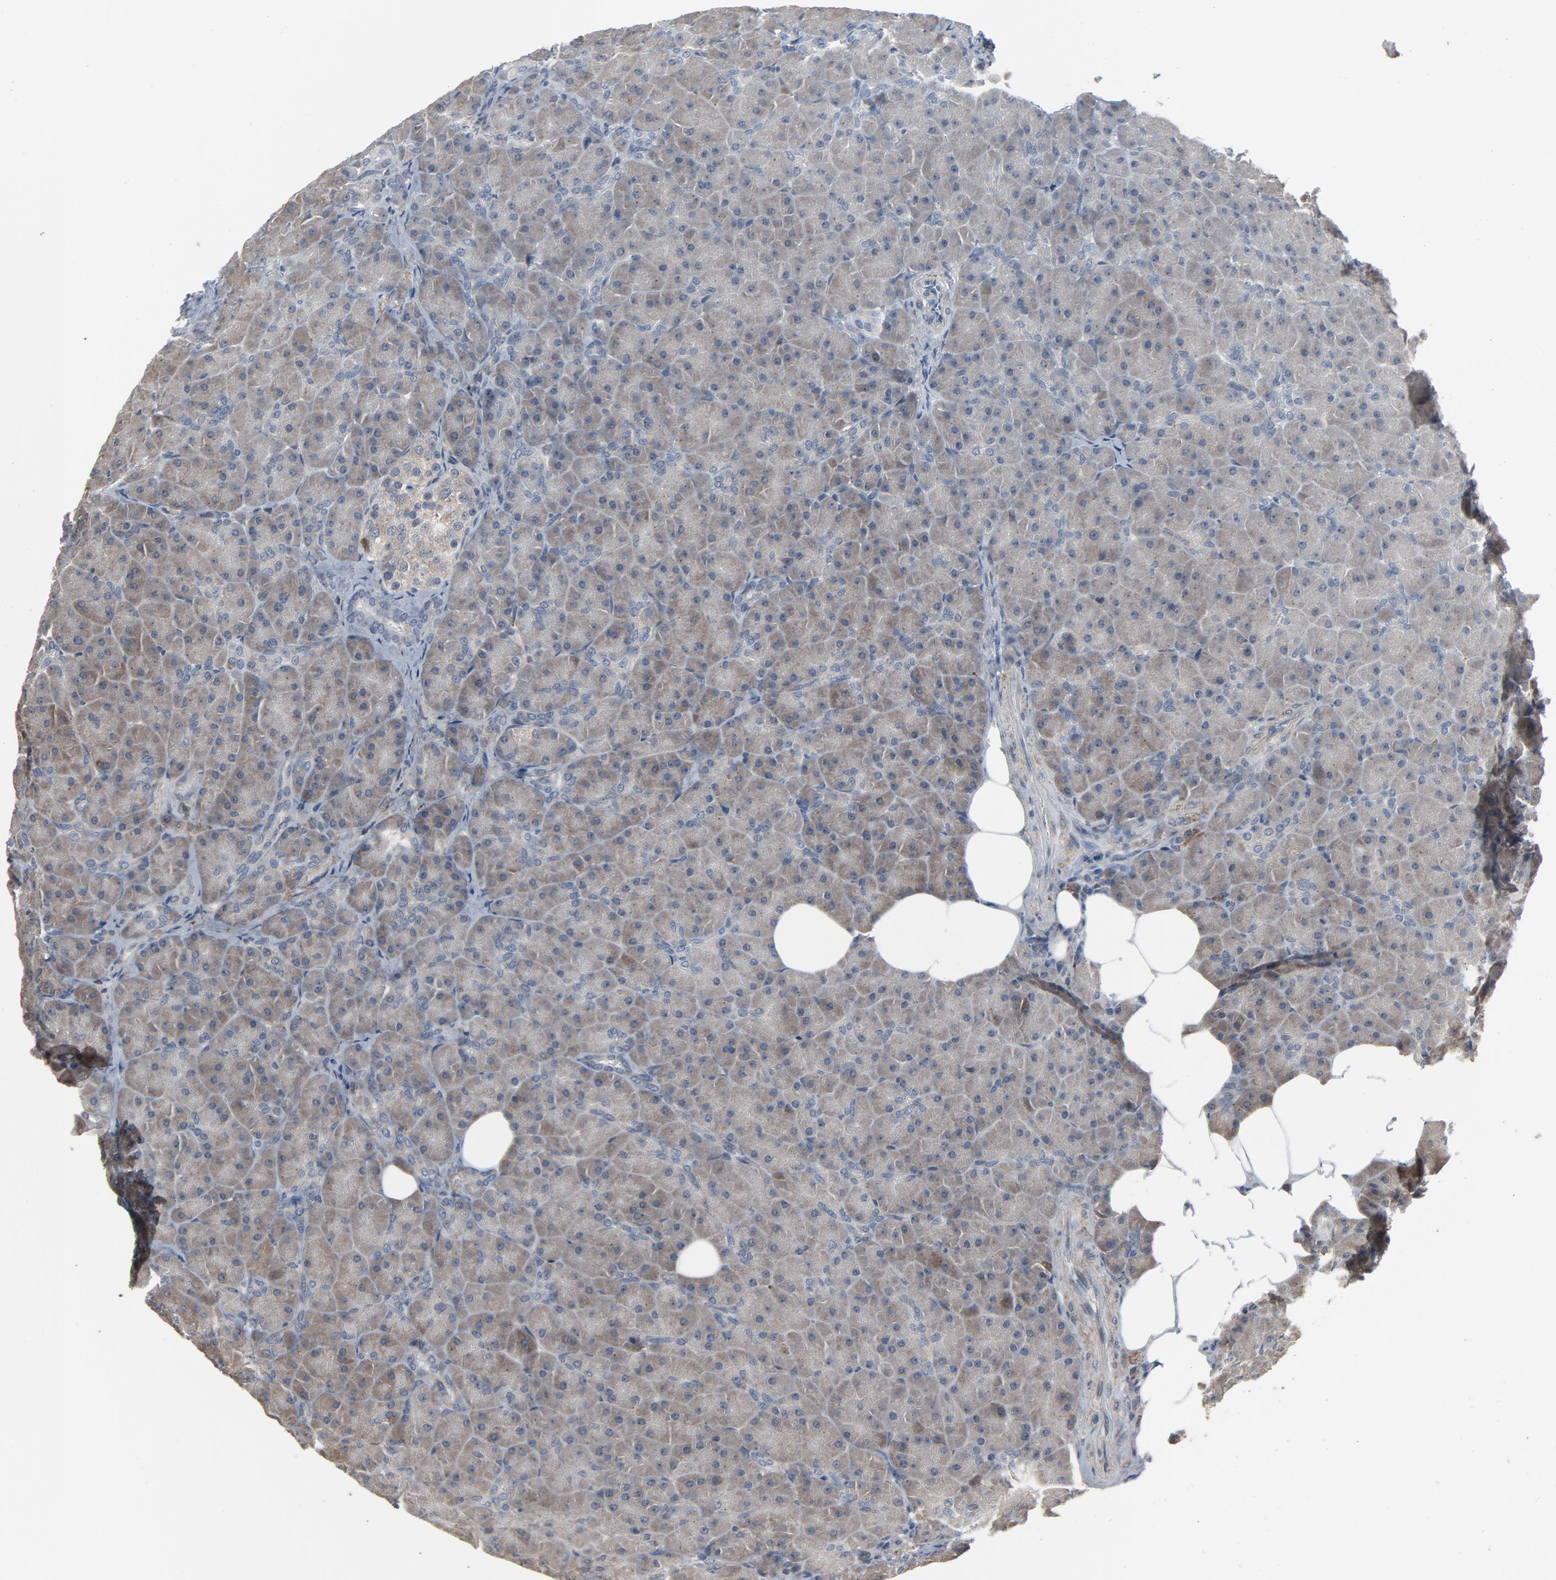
{"staining": {"intensity": "weak", "quantity": ">75%", "location": "cytoplasmic/membranous"}, "tissue": "pancreas", "cell_type": "Exocrine glandular cells", "image_type": "normal", "snomed": [{"axis": "morphology", "description": "Normal tissue, NOS"}, {"axis": "topography", "description": "Pancreas"}], "caption": "Weak cytoplasmic/membranous expression for a protein is seen in about >75% of exocrine glandular cells of benign pancreas using IHC.", "gene": "PDZD4", "patient": {"sex": "male", "age": 66}}